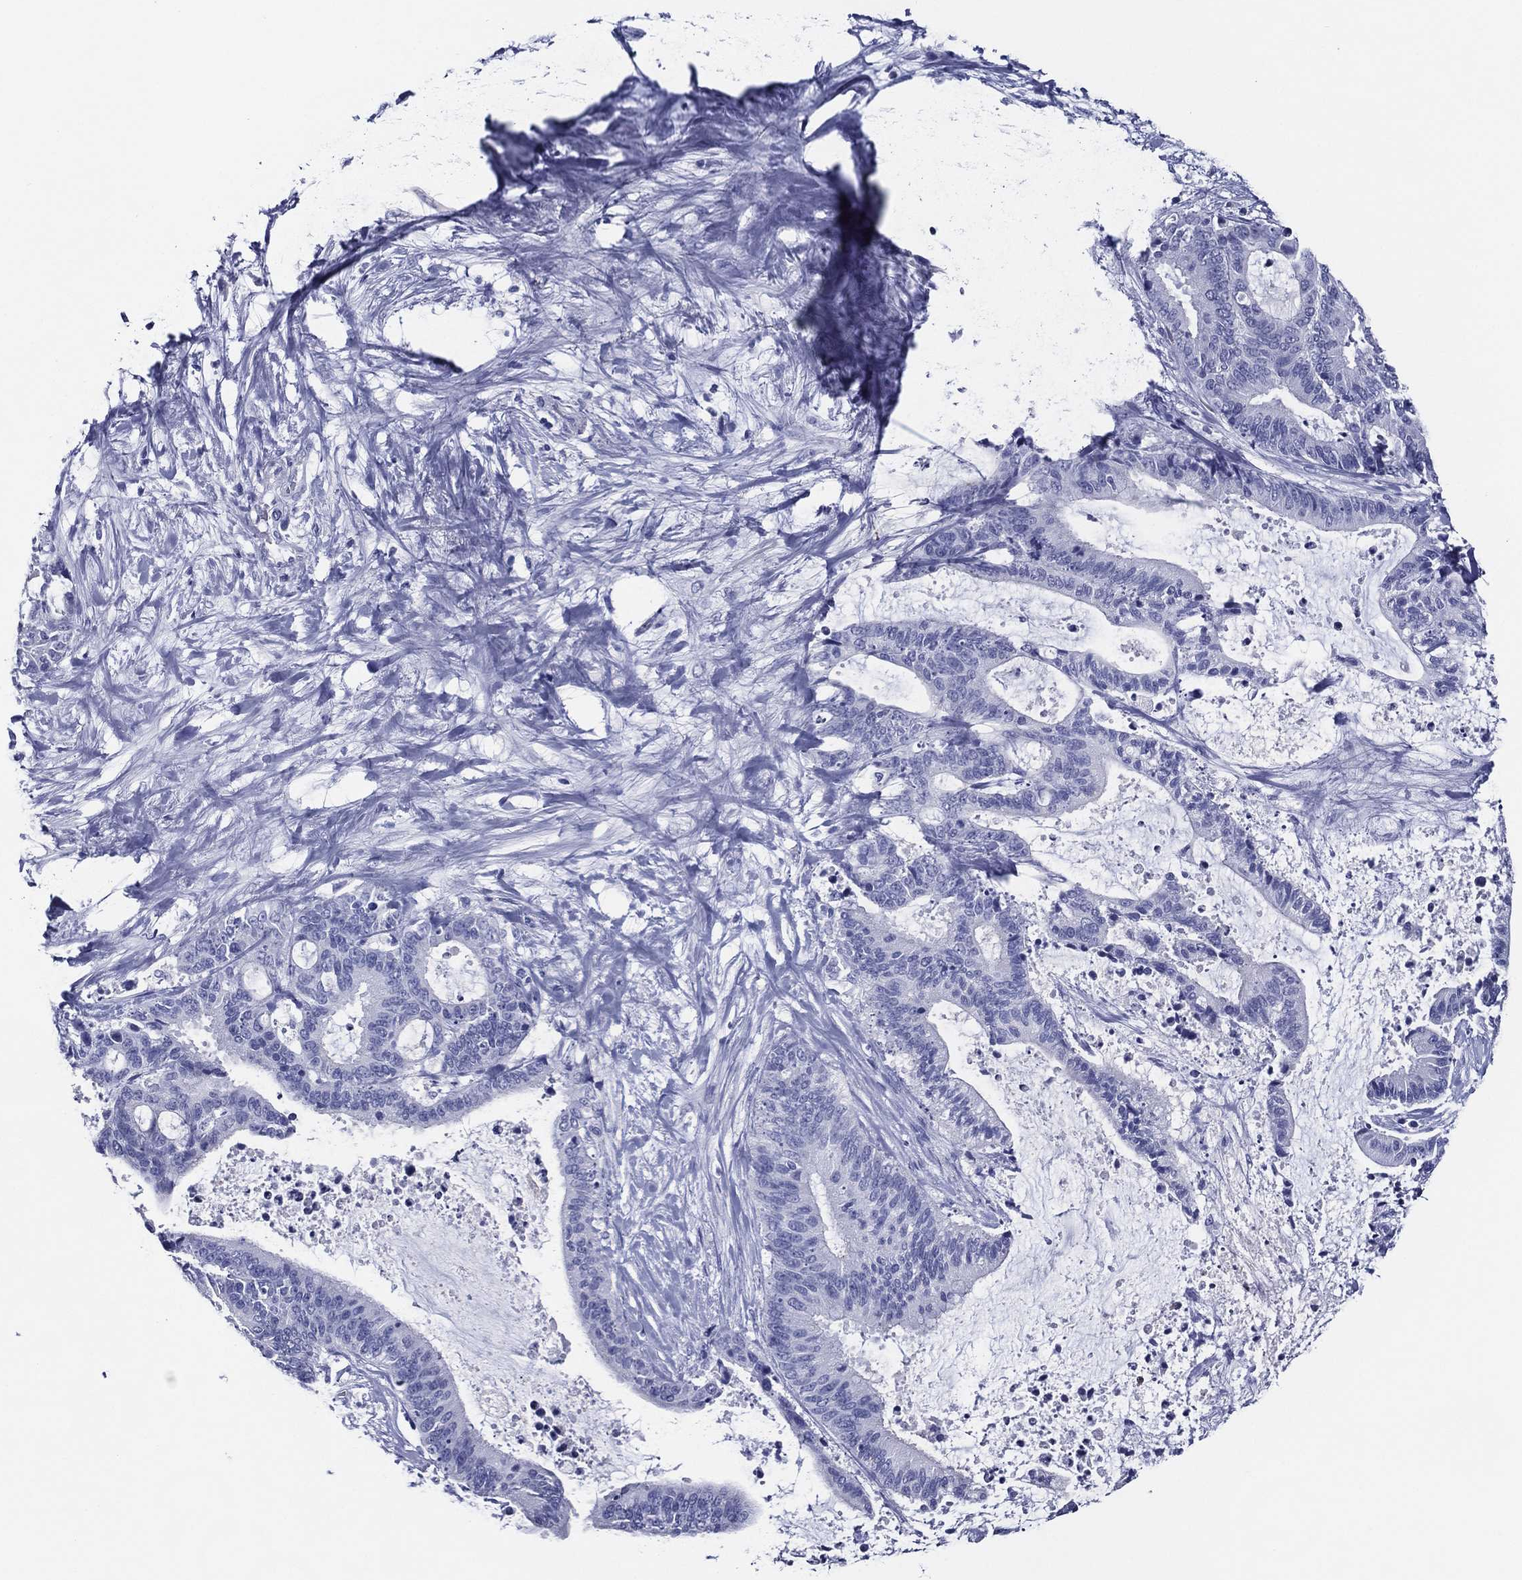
{"staining": {"intensity": "negative", "quantity": "none", "location": "none"}, "tissue": "liver cancer", "cell_type": "Tumor cells", "image_type": "cancer", "snomed": [{"axis": "morphology", "description": "Cholangiocarcinoma"}, {"axis": "topography", "description": "Liver"}], "caption": "Immunohistochemistry of human liver cancer (cholangiocarcinoma) exhibits no positivity in tumor cells.", "gene": "ACE2", "patient": {"sex": "female", "age": 73}}